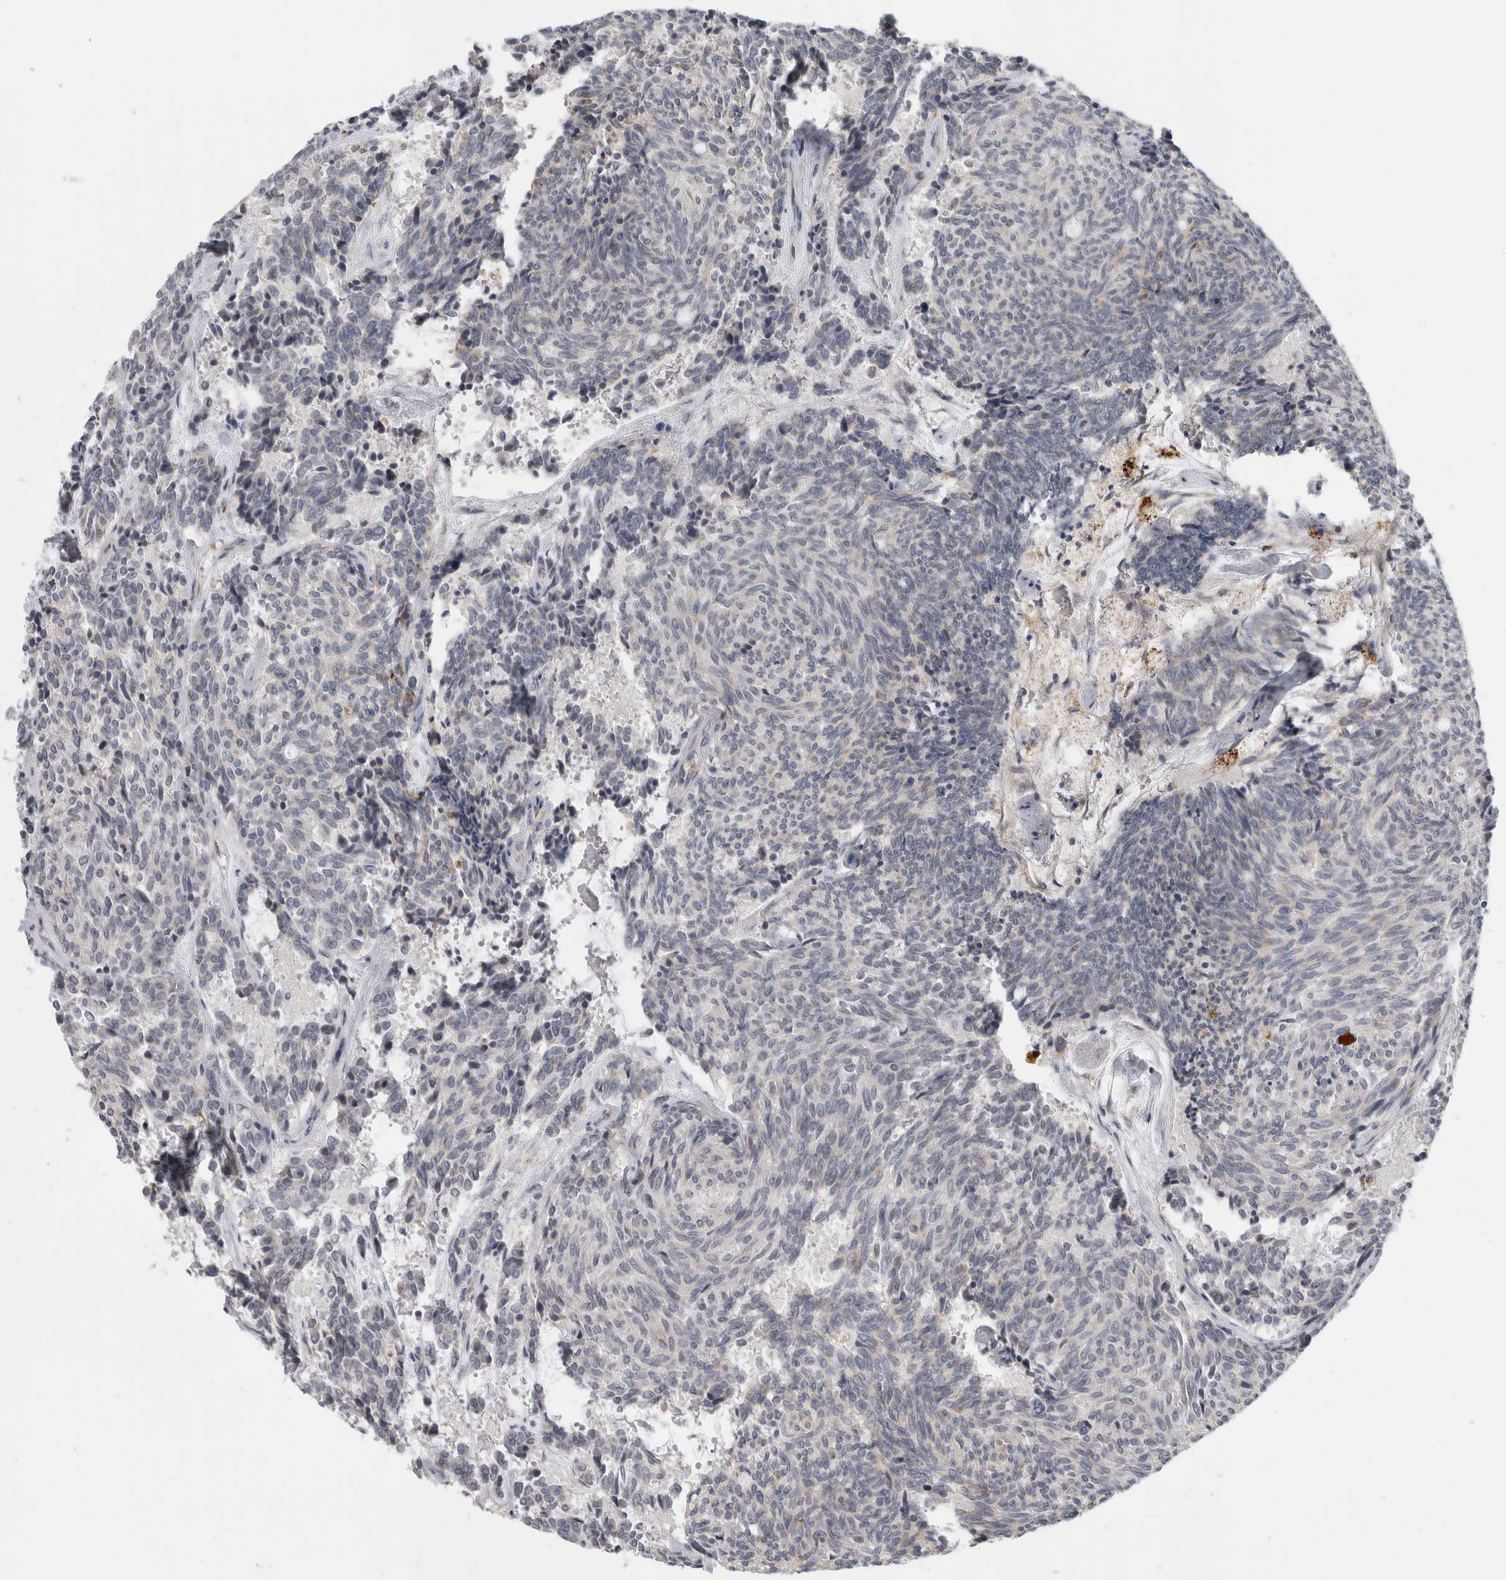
{"staining": {"intensity": "negative", "quantity": "none", "location": "none"}, "tissue": "carcinoid", "cell_type": "Tumor cells", "image_type": "cancer", "snomed": [{"axis": "morphology", "description": "Carcinoid, malignant, NOS"}, {"axis": "topography", "description": "Pancreas"}], "caption": "This micrograph is of malignant carcinoid stained with immunohistochemistry to label a protein in brown with the nuclei are counter-stained blue. There is no staining in tumor cells.", "gene": "MGAT1", "patient": {"sex": "female", "age": 54}}